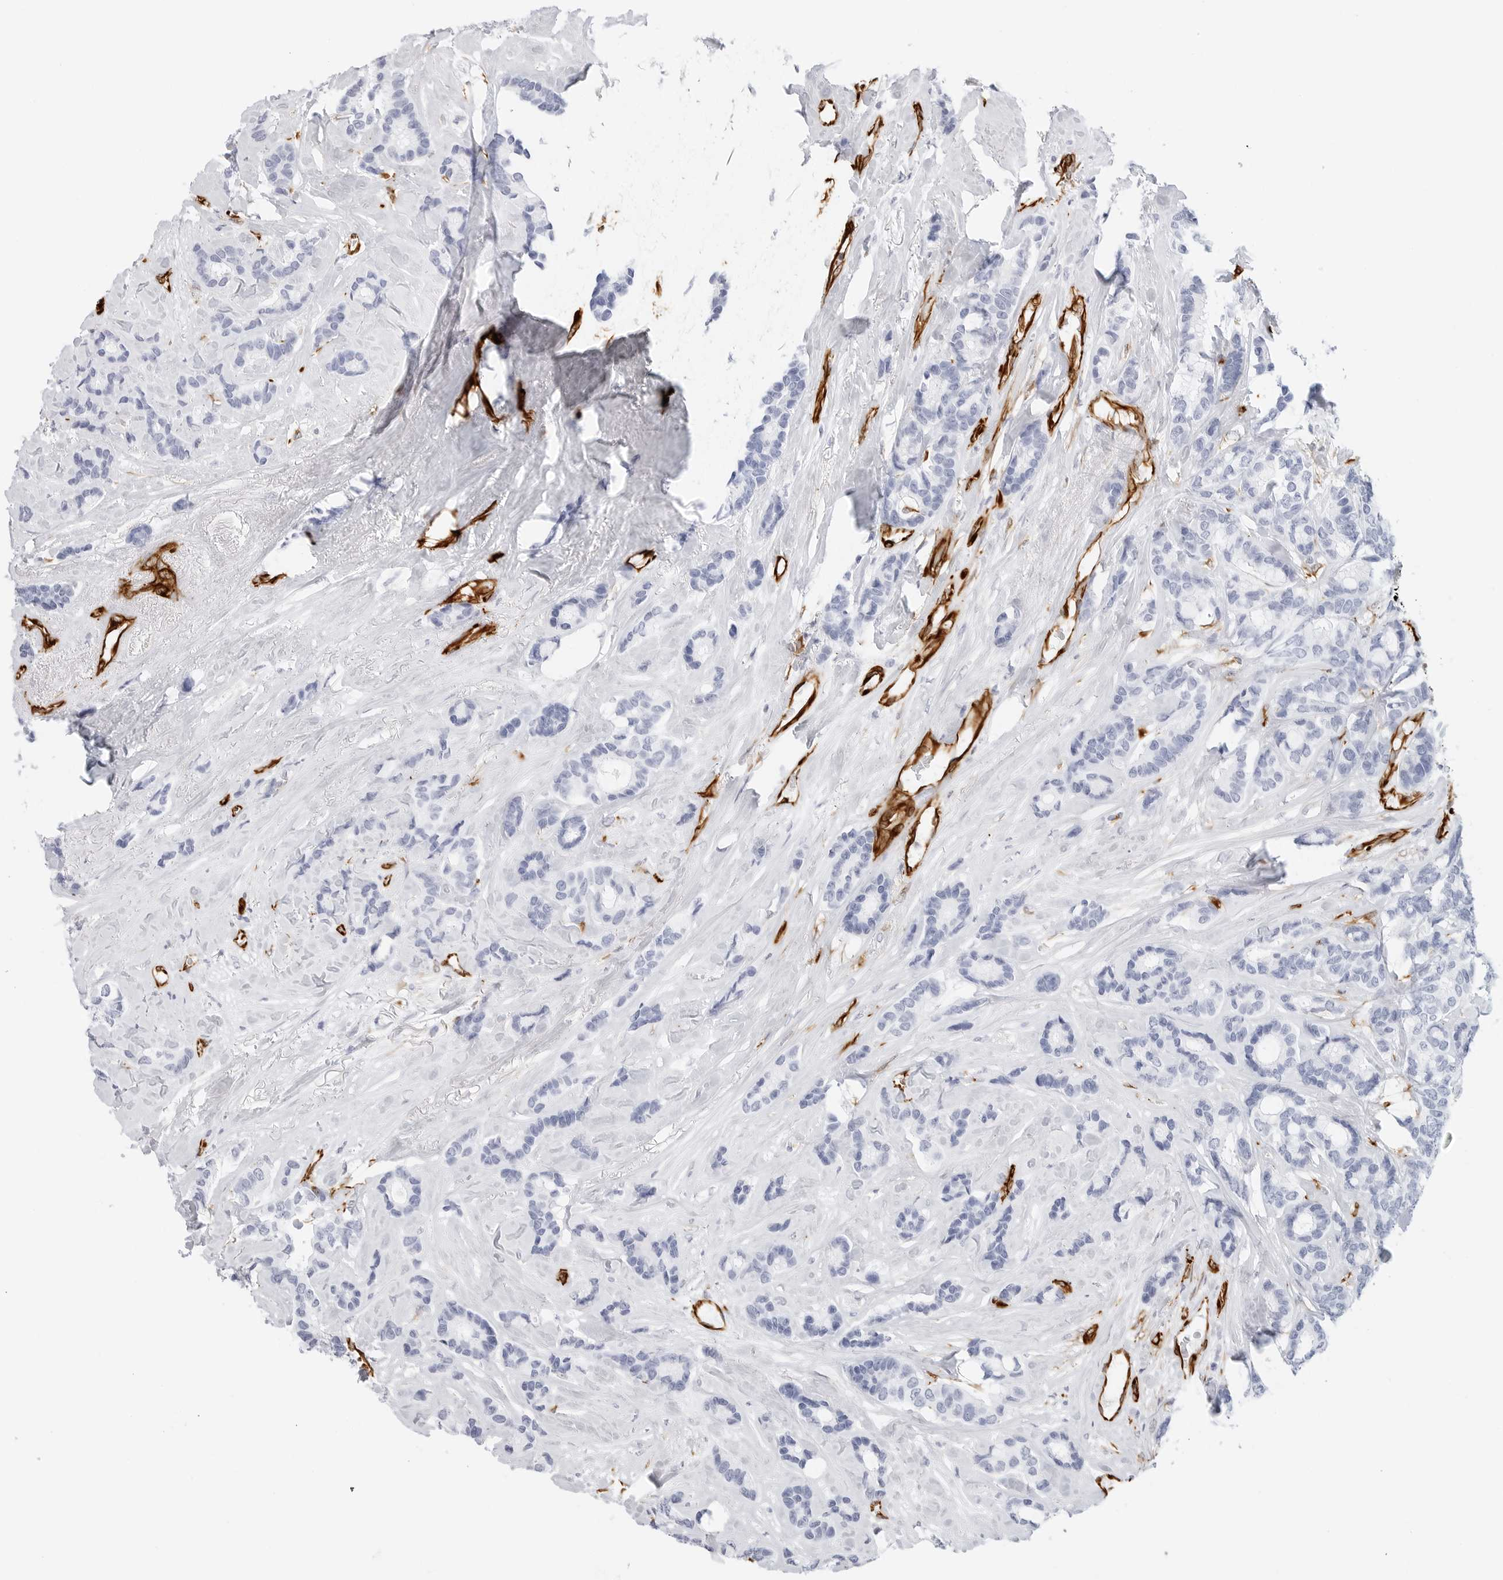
{"staining": {"intensity": "negative", "quantity": "none", "location": "none"}, "tissue": "breast cancer", "cell_type": "Tumor cells", "image_type": "cancer", "snomed": [{"axis": "morphology", "description": "Duct carcinoma"}, {"axis": "topography", "description": "Breast"}], "caption": "Tumor cells show no significant expression in breast cancer.", "gene": "NES", "patient": {"sex": "female", "age": 87}}